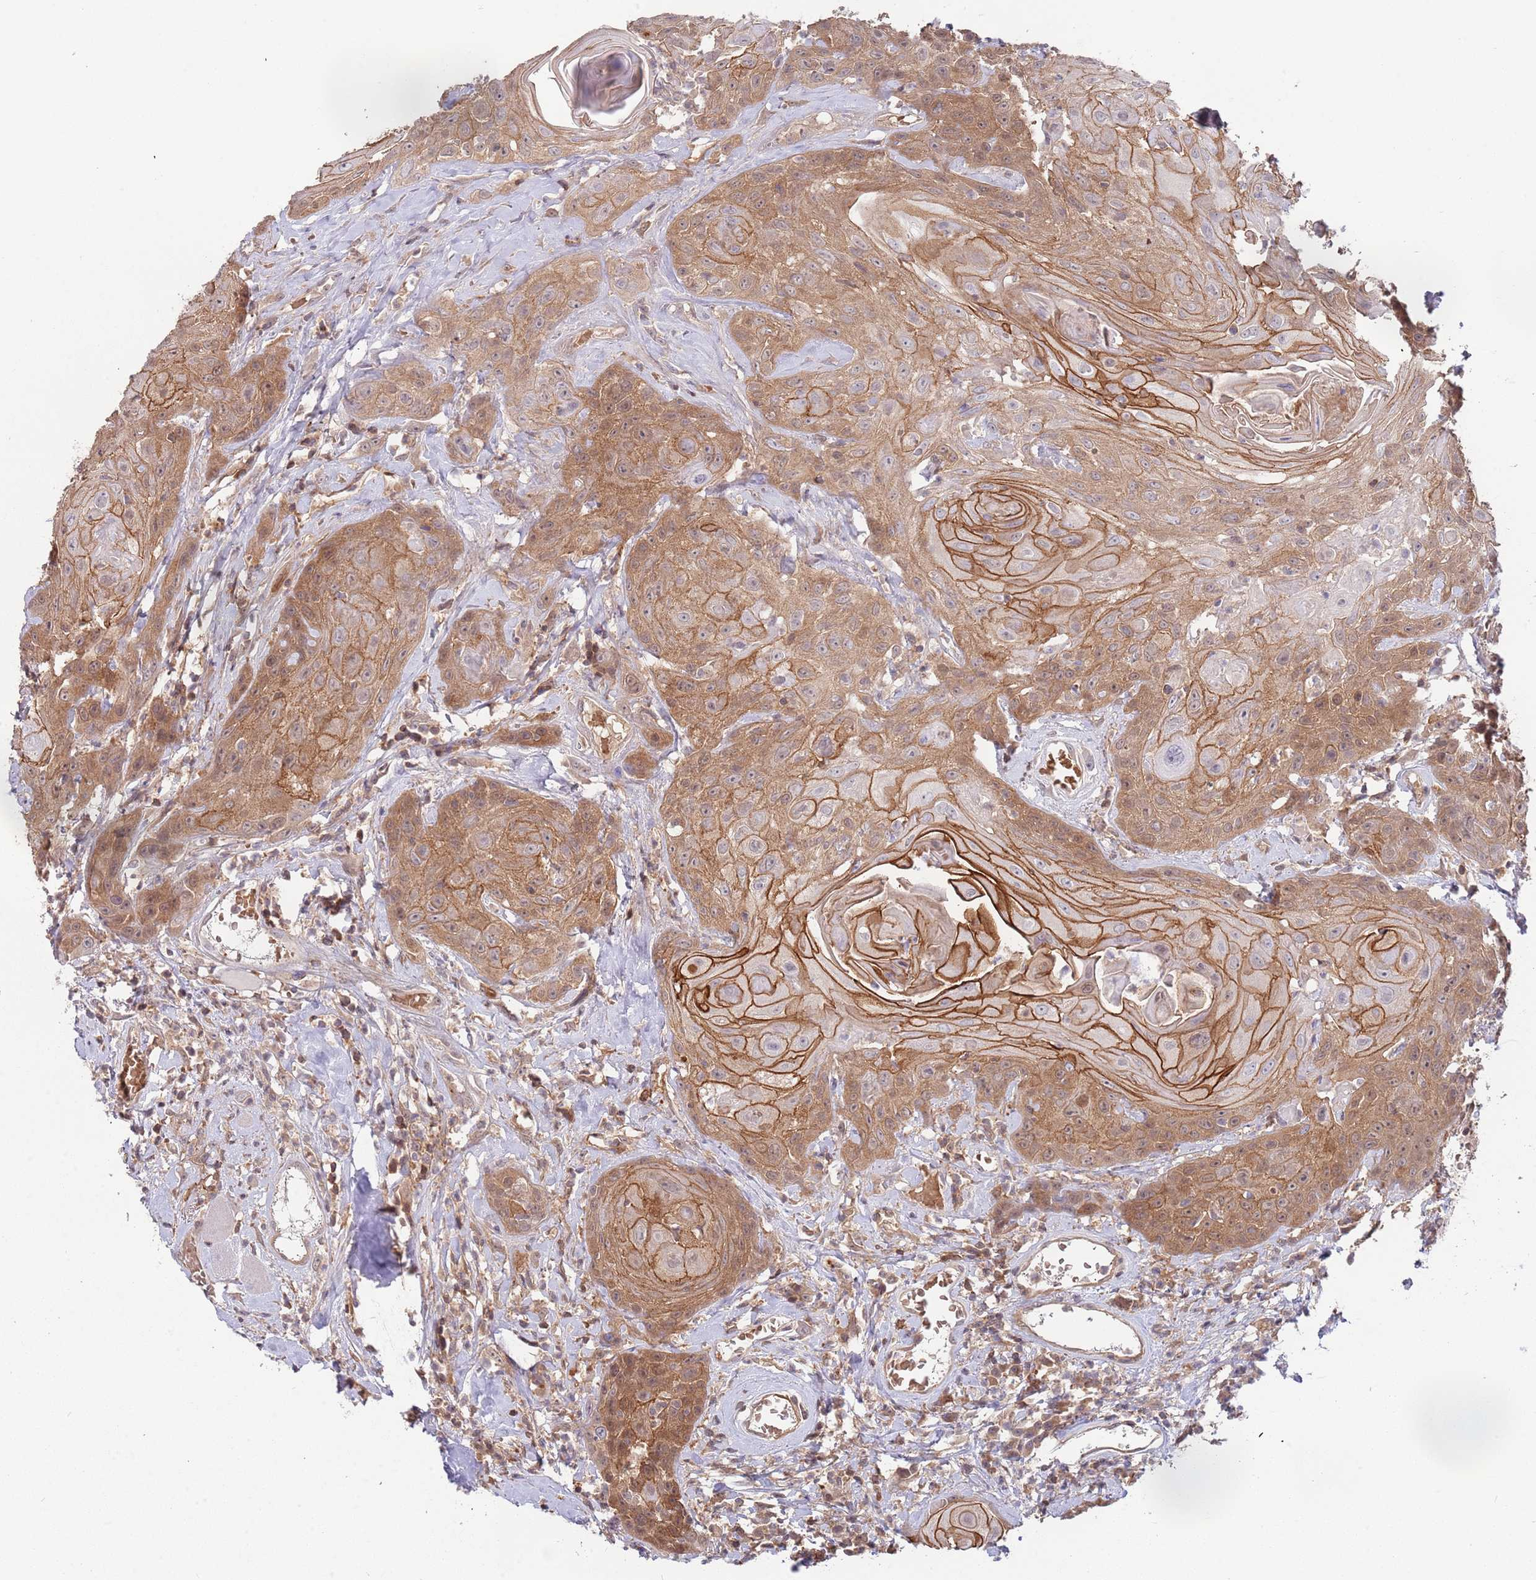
{"staining": {"intensity": "moderate", "quantity": ">75%", "location": "cytoplasmic/membranous"}, "tissue": "head and neck cancer", "cell_type": "Tumor cells", "image_type": "cancer", "snomed": [{"axis": "morphology", "description": "Squamous cell carcinoma, NOS"}, {"axis": "topography", "description": "Head-Neck"}], "caption": "A micrograph of squamous cell carcinoma (head and neck) stained for a protein reveals moderate cytoplasmic/membranous brown staining in tumor cells.", "gene": "GSDMD", "patient": {"sex": "female", "age": 59}}